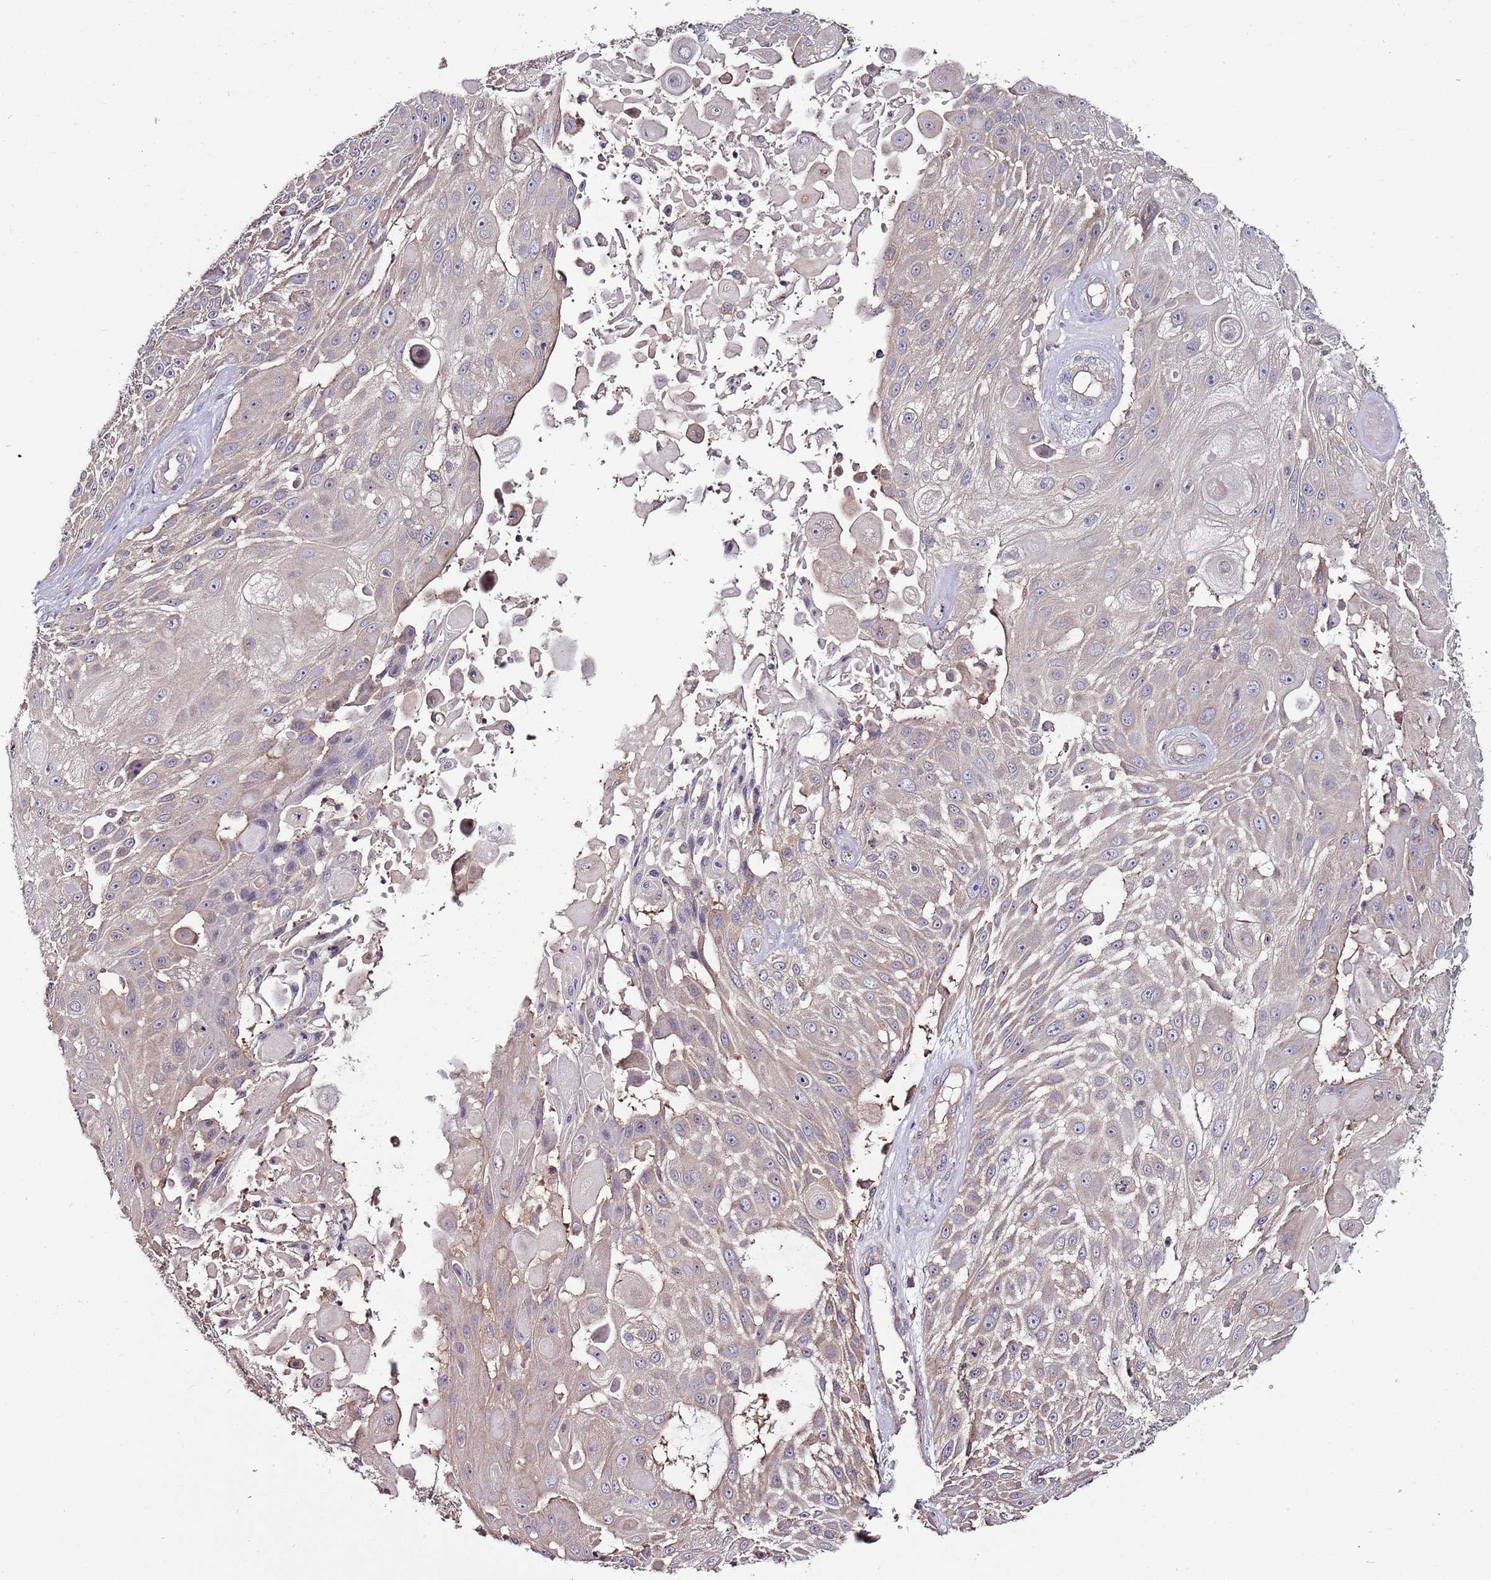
{"staining": {"intensity": "negative", "quantity": "none", "location": "none"}, "tissue": "skin cancer", "cell_type": "Tumor cells", "image_type": "cancer", "snomed": [{"axis": "morphology", "description": "Squamous cell carcinoma, NOS"}, {"axis": "topography", "description": "Skin"}], "caption": "Squamous cell carcinoma (skin) stained for a protein using immunohistochemistry (IHC) shows no staining tumor cells.", "gene": "IGIP", "patient": {"sex": "female", "age": 86}}